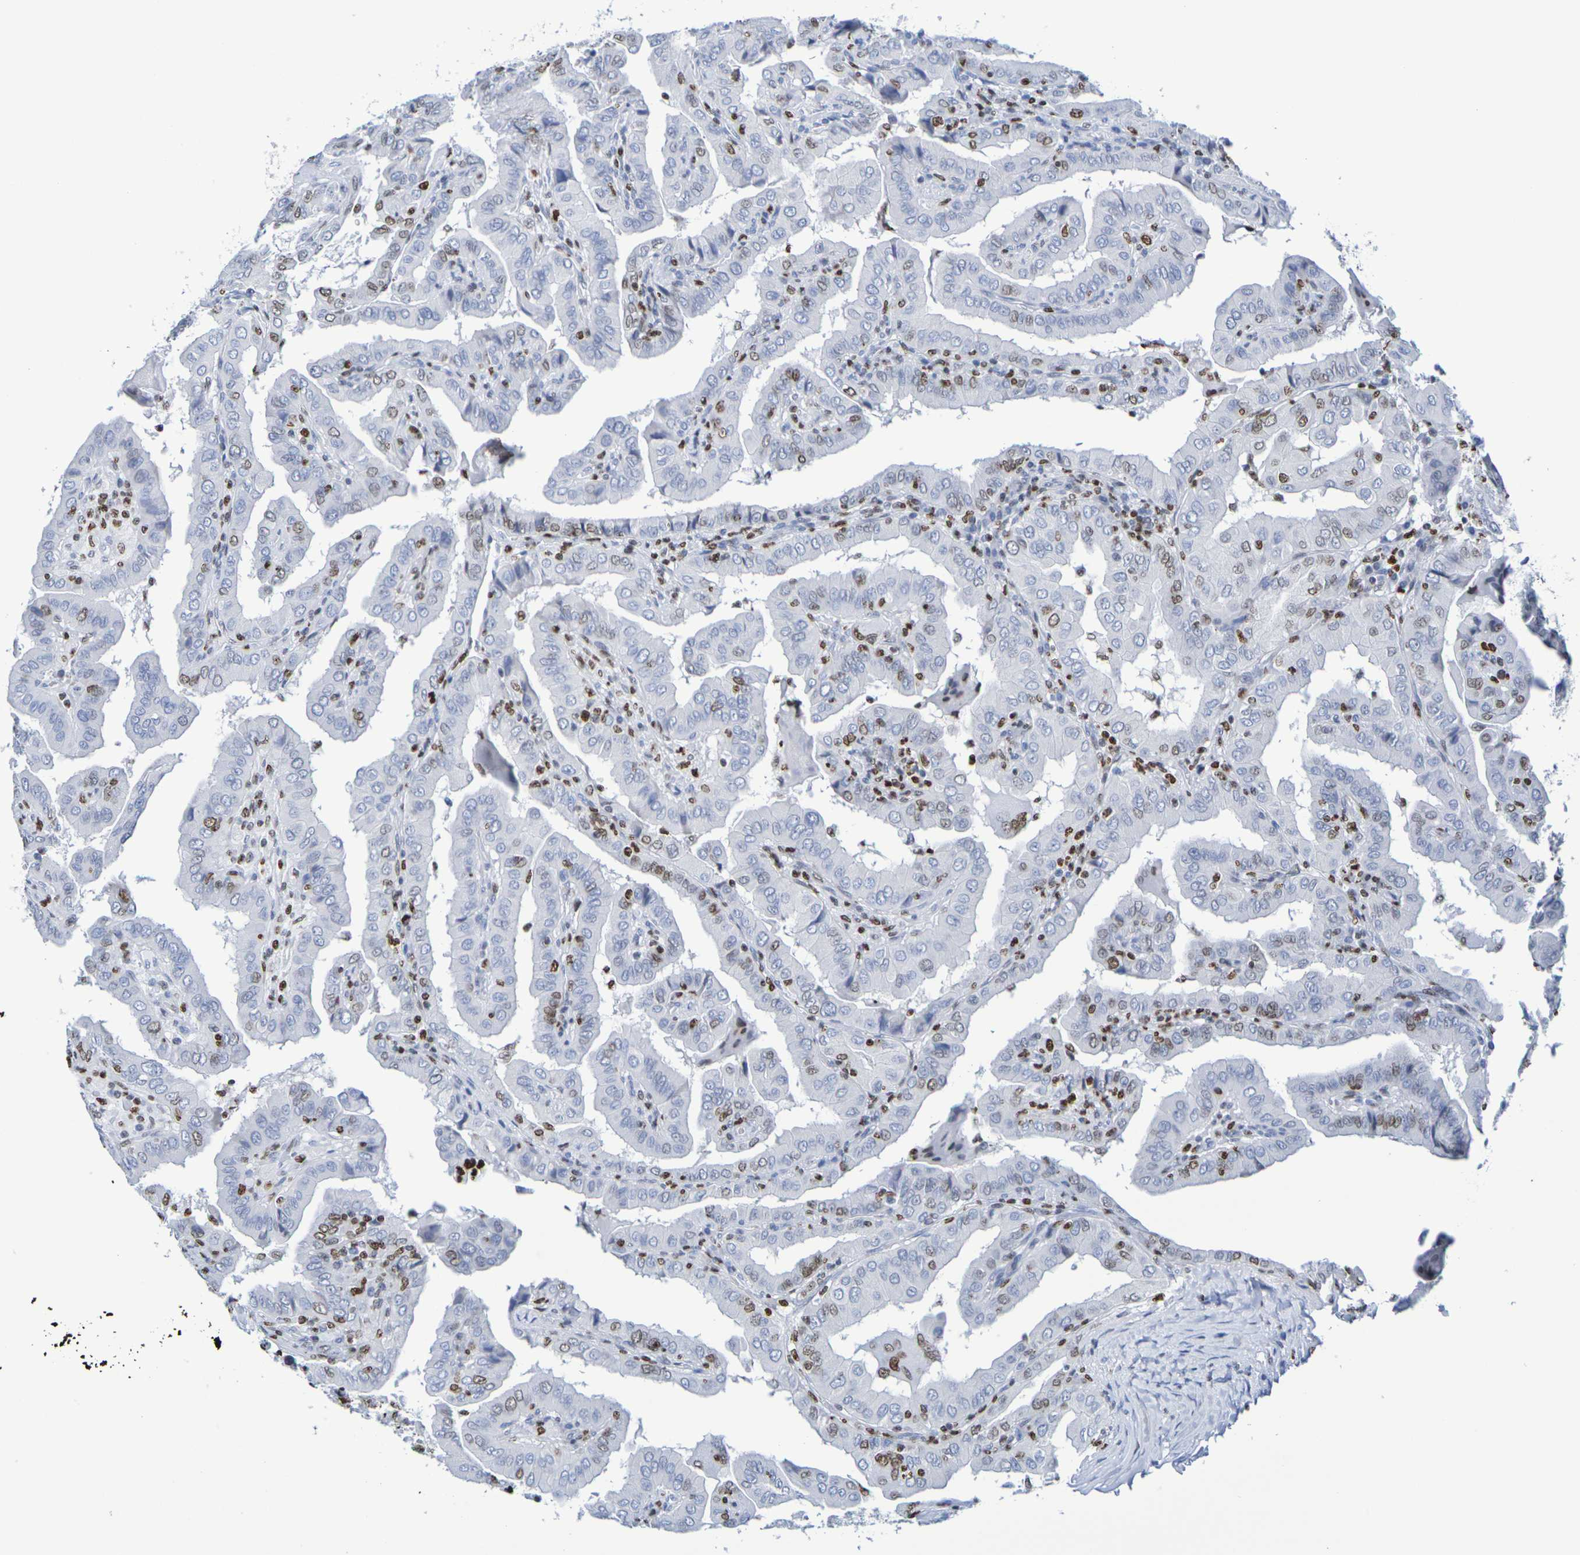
{"staining": {"intensity": "negative", "quantity": "none", "location": "none"}, "tissue": "thyroid cancer", "cell_type": "Tumor cells", "image_type": "cancer", "snomed": [{"axis": "morphology", "description": "Papillary adenocarcinoma, NOS"}, {"axis": "topography", "description": "Thyroid gland"}], "caption": "The image shows no significant staining in tumor cells of papillary adenocarcinoma (thyroid).", "gene": "H1-5", "patient": {"sex": "male", "age": 33}}